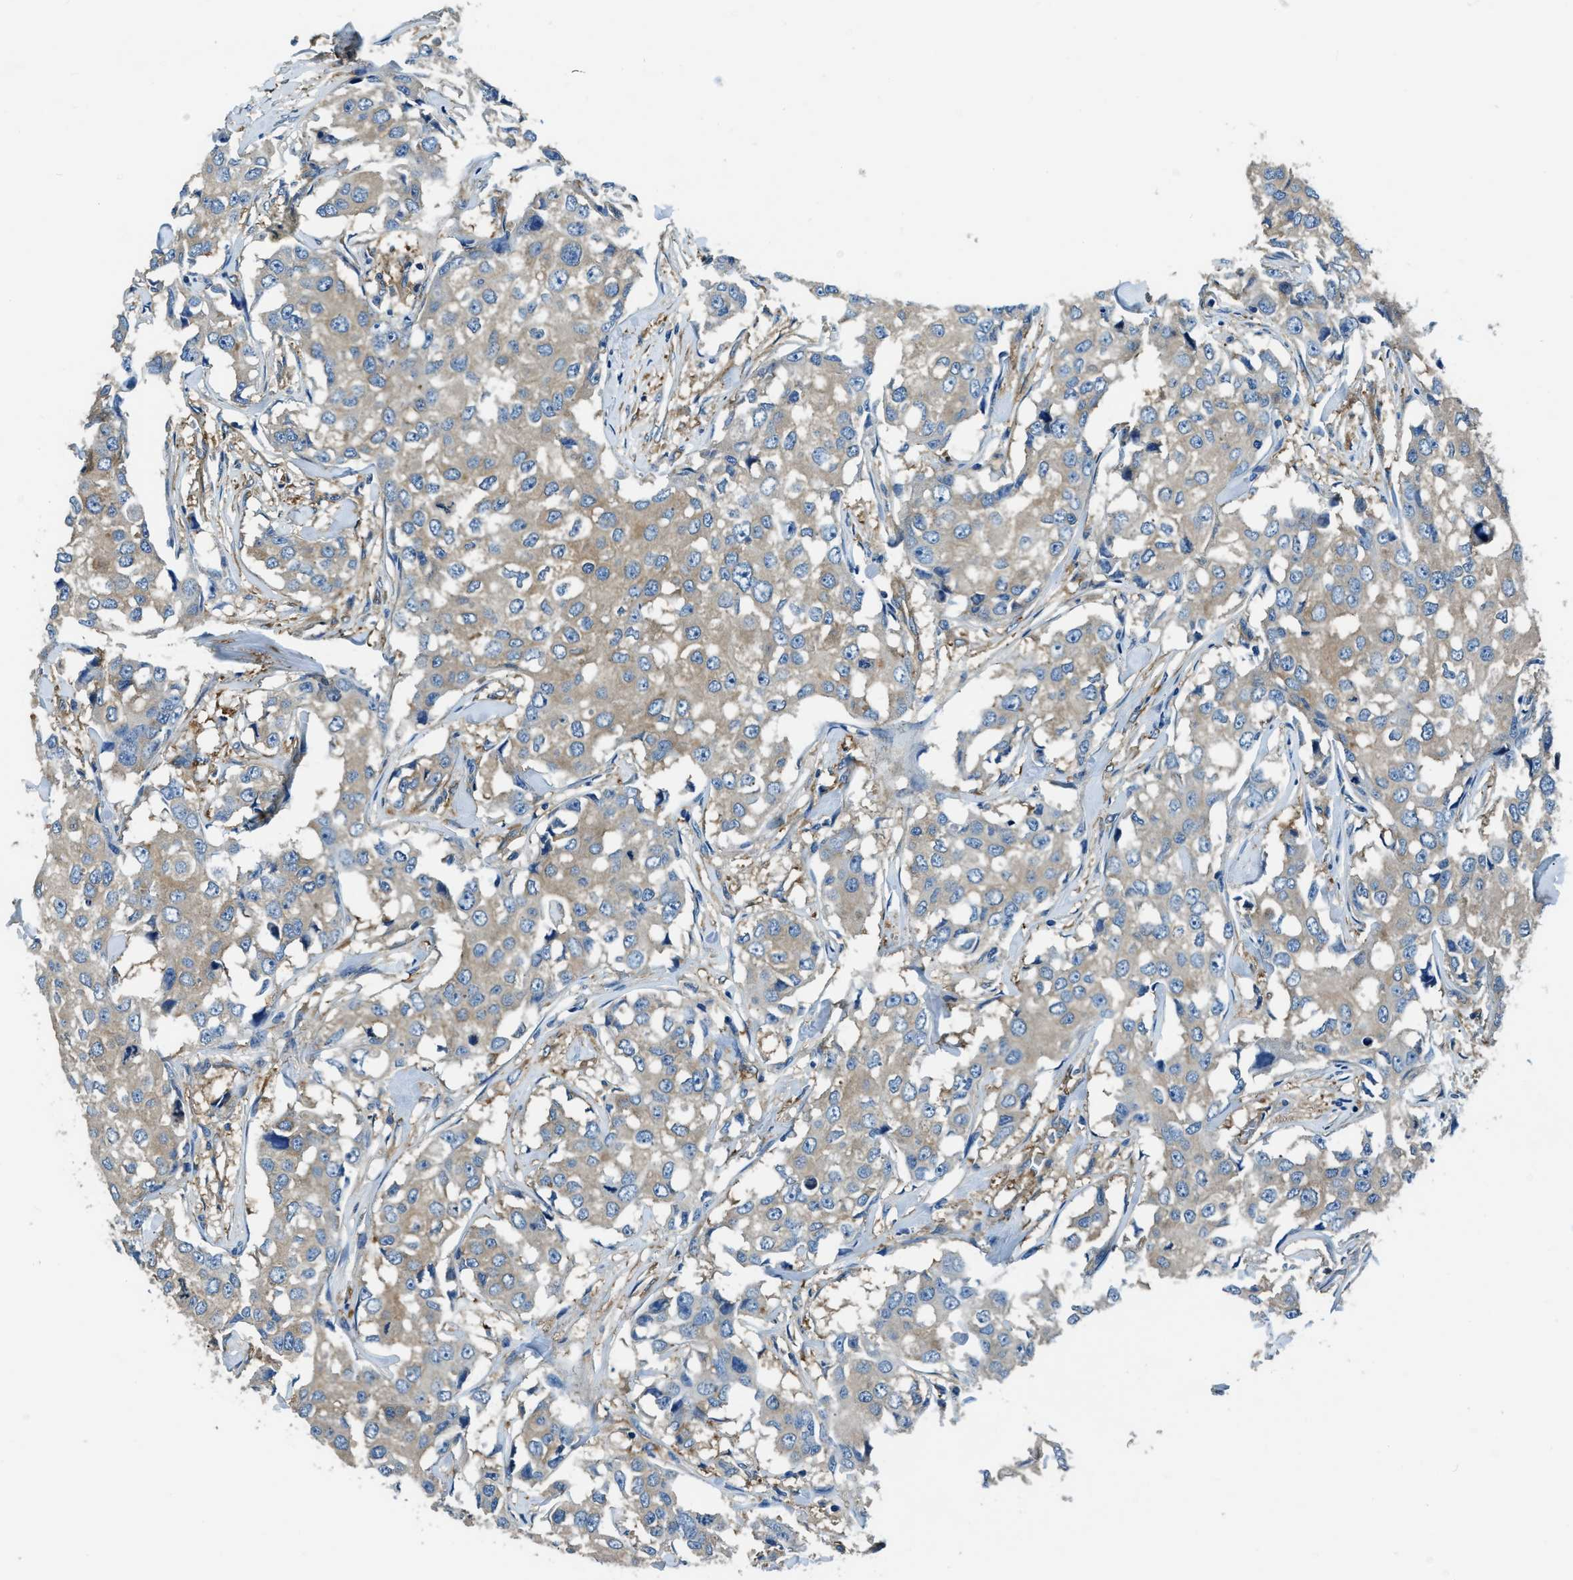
{"staining": {"intensity": "weak", "quantity": ">75%", "location": "cytoplasmic/membranous"}, "tissue": "breast cancer", "cell_type": "Tumor cells", "image_type": "cancer", "snomed": [{"axis": "morphology", "description": "Duct carcinoma"}, {"axis": "topography", "description": "Breast"}], "caption": "Immunohistochemical staining of breast cancer displays weak cytoplasmic/membranous protein positivity in approximately >75% of tumor cells.", "gene": "EEA1", "patient": {"sex": "female", "age": 27}}